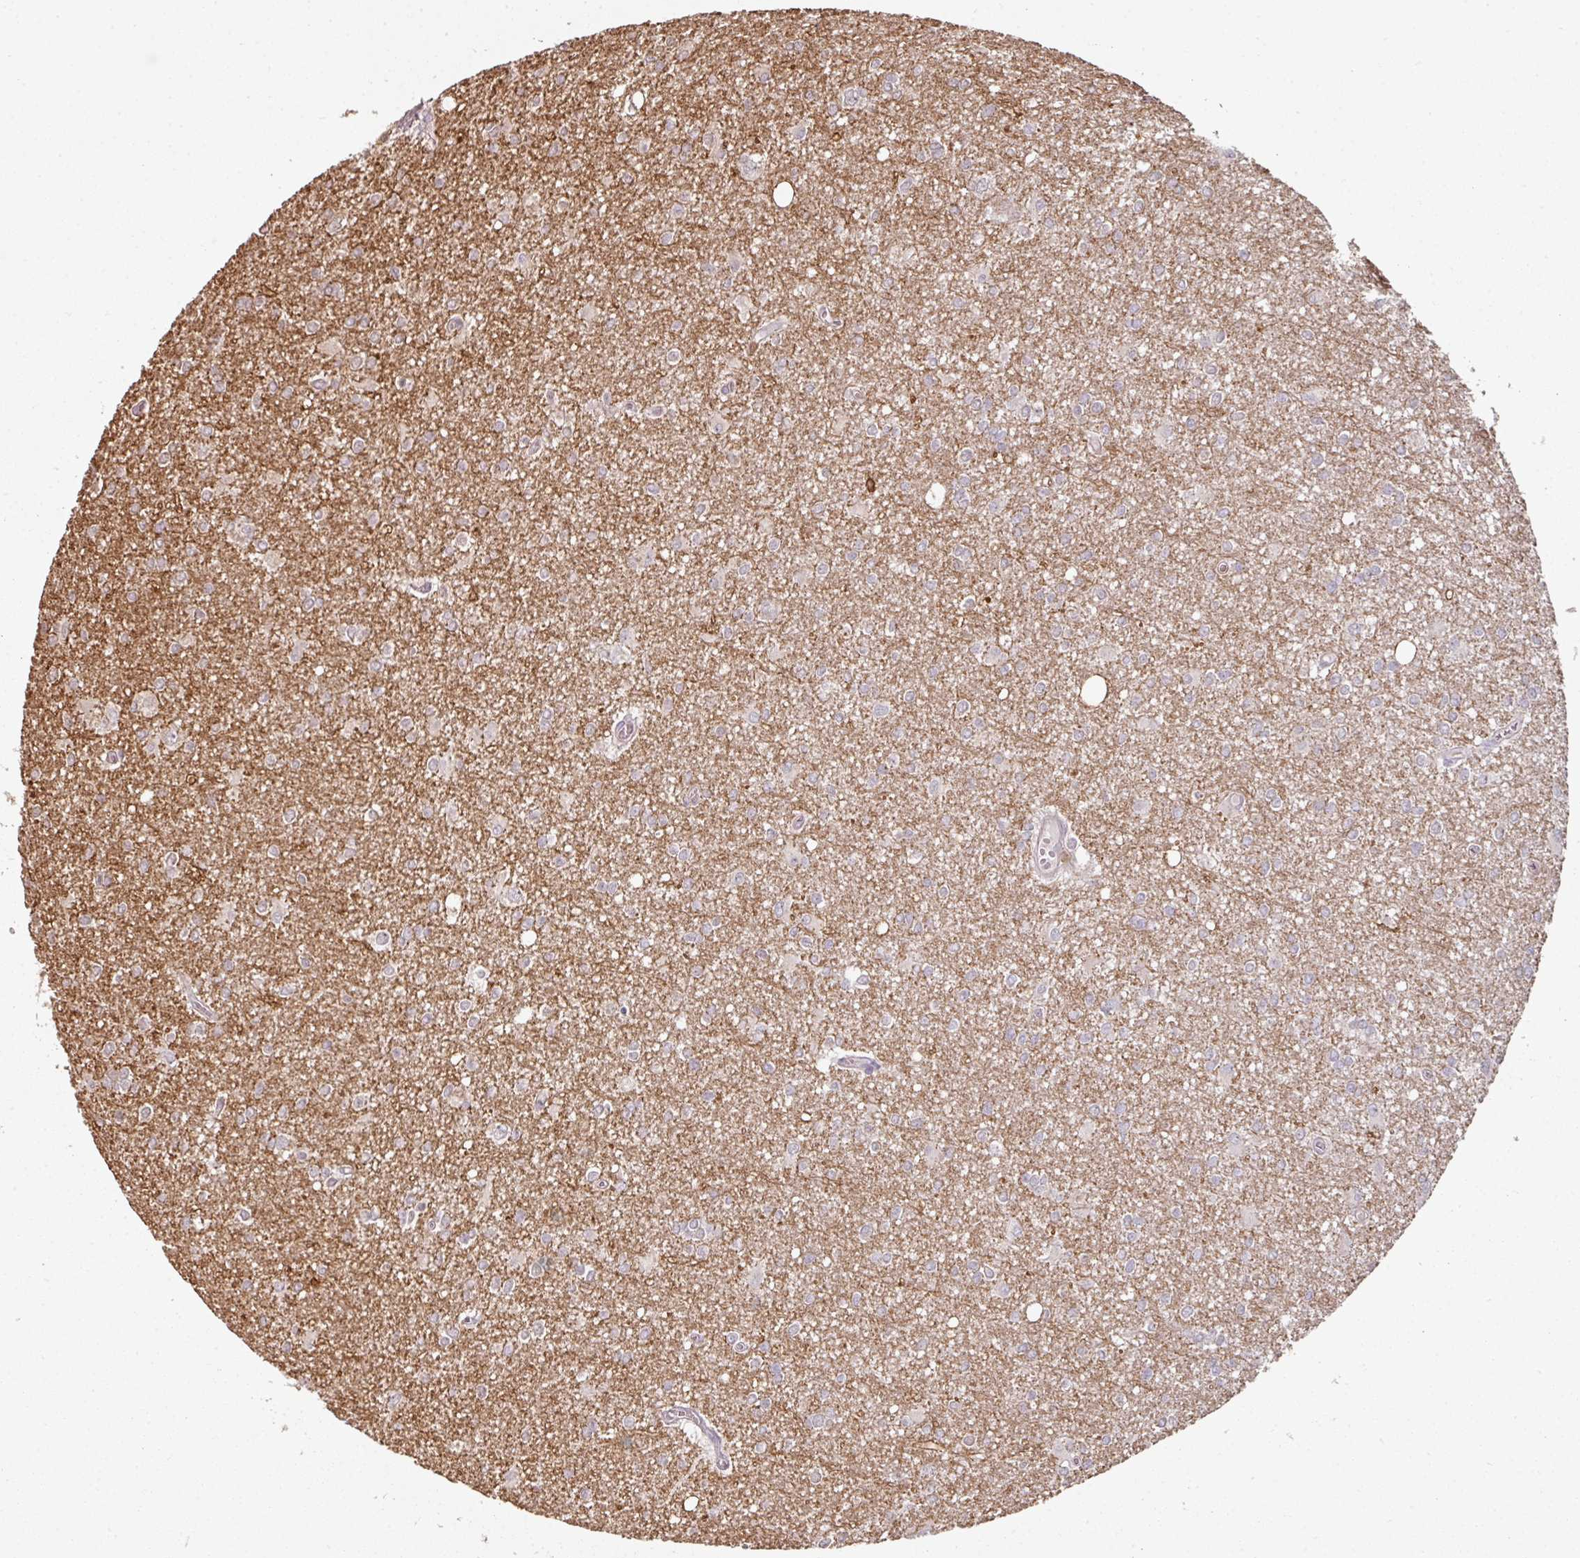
{"staining": {"intensity": "negative", "quantity": "none", "location": "none"}, "tissue": "glioma", "cell_type": "Tumor cells", "image_type": "cancer", "snomed": [{"axis": "morphology", "description": "Glioma, malignant, High grade"}, {"axis": "topography", "description": "Brain"}], "caption": "Tumor cells are negative for protein expression in human malignant glioma (high-grade).", "gene": "OLFML2B", "patient": {"sex": "male", "age": 48}}